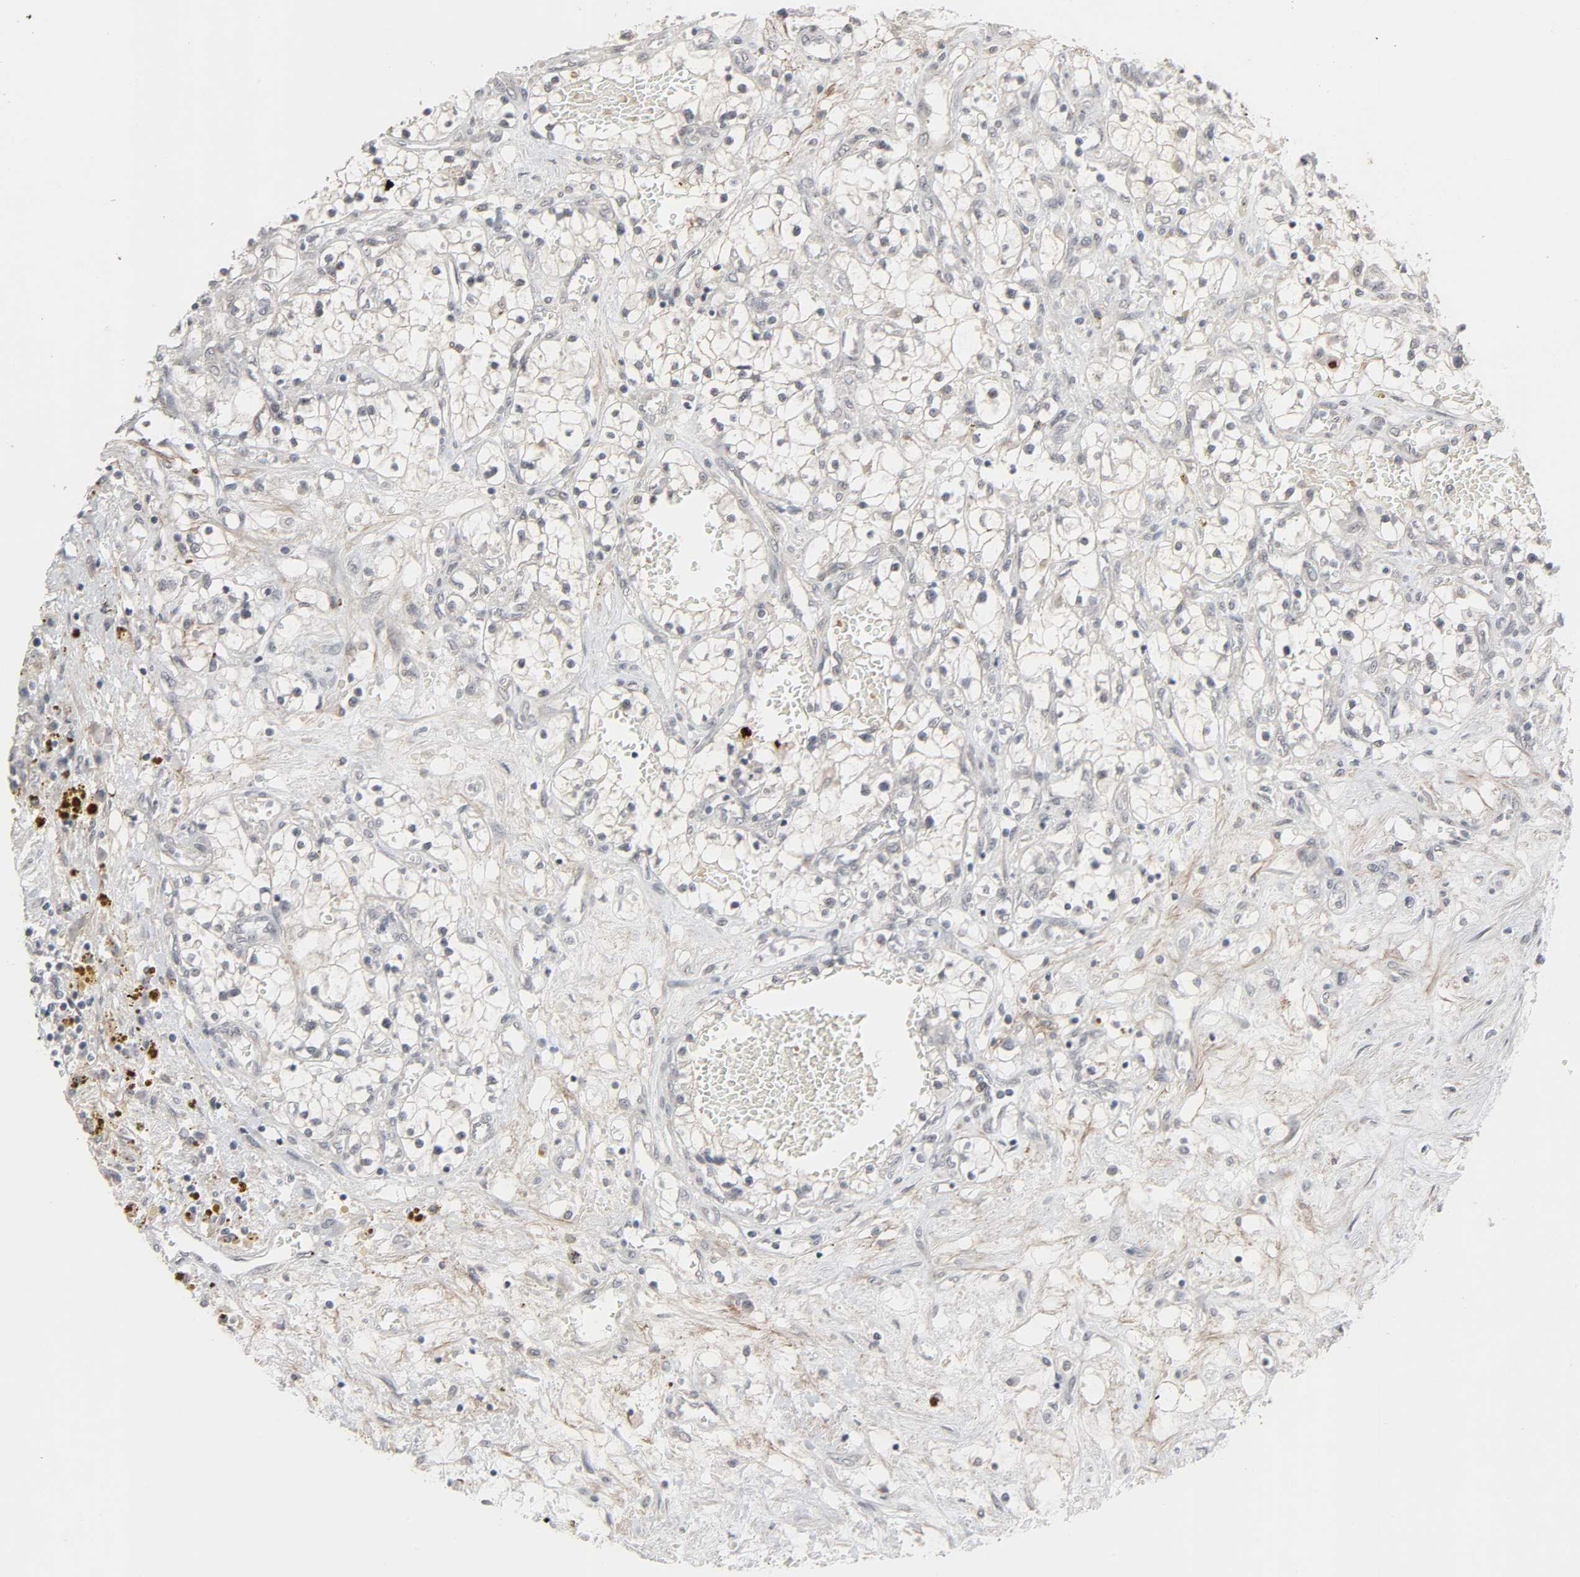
{"staining": {"intensity": "negative", "quantity": "none", "location": "none"}, "tissue": "renal cancer", "cell_type": "Tumor cells", "image_type": "cancer", "snomed": [{"axis": "morphology", "description": "Adenocarcinoma, NOS"}, {"axis": "topography", "description": "Kidney"}], "caption": "A micrograph of human renal cancer (adenocarcinoma) is negative for staining in tumor cells.", "gene": "ZNF222", "patient": {"sex": "male", "age": 68}}